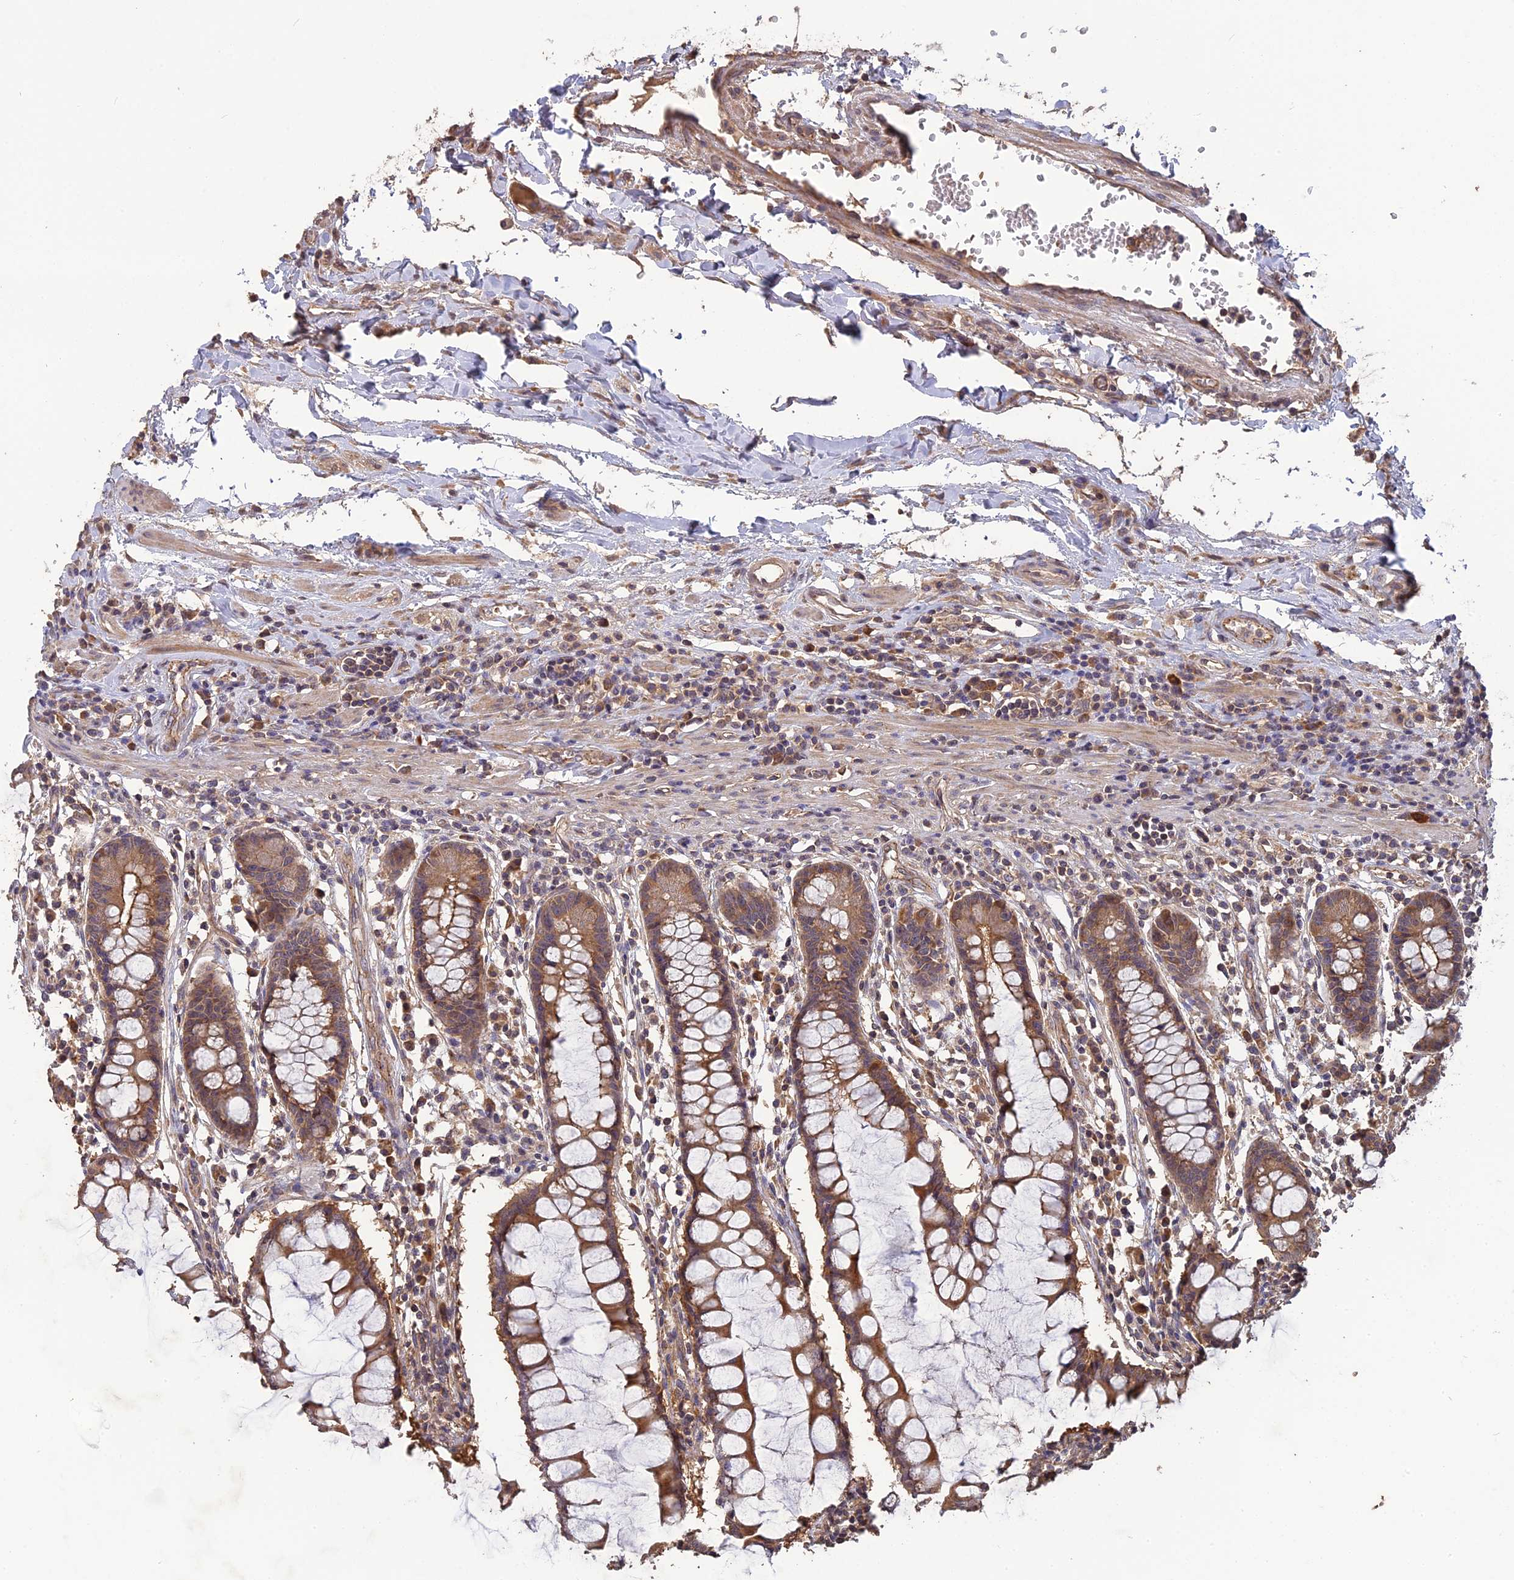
{"staining": {"intensity": "moderate", "quantity": ">75%", "location": "cytoplasmic/membranous"}, "tissue": "colon", "cell_type": "Endothelial cells", "image_type": "normal", "snomed": [{"axis": "morphology", "description": "Normal tissue, NOS"}, {"axis": "morphology", "description": "Adenocarcinoma, NOS"}, {"axis": "topography", "description": "Colon"}], "caption": "Immunohistochemistry (IHC) histopathology image of unremarkable human colon stained for a protein (brown), which displays medium levels of moderate cytoplasmic/membranous positivity in about >75% of endothelial cells.", "gene": "ARHGAP40", "patient": {"sex": "female", "age": 55}}